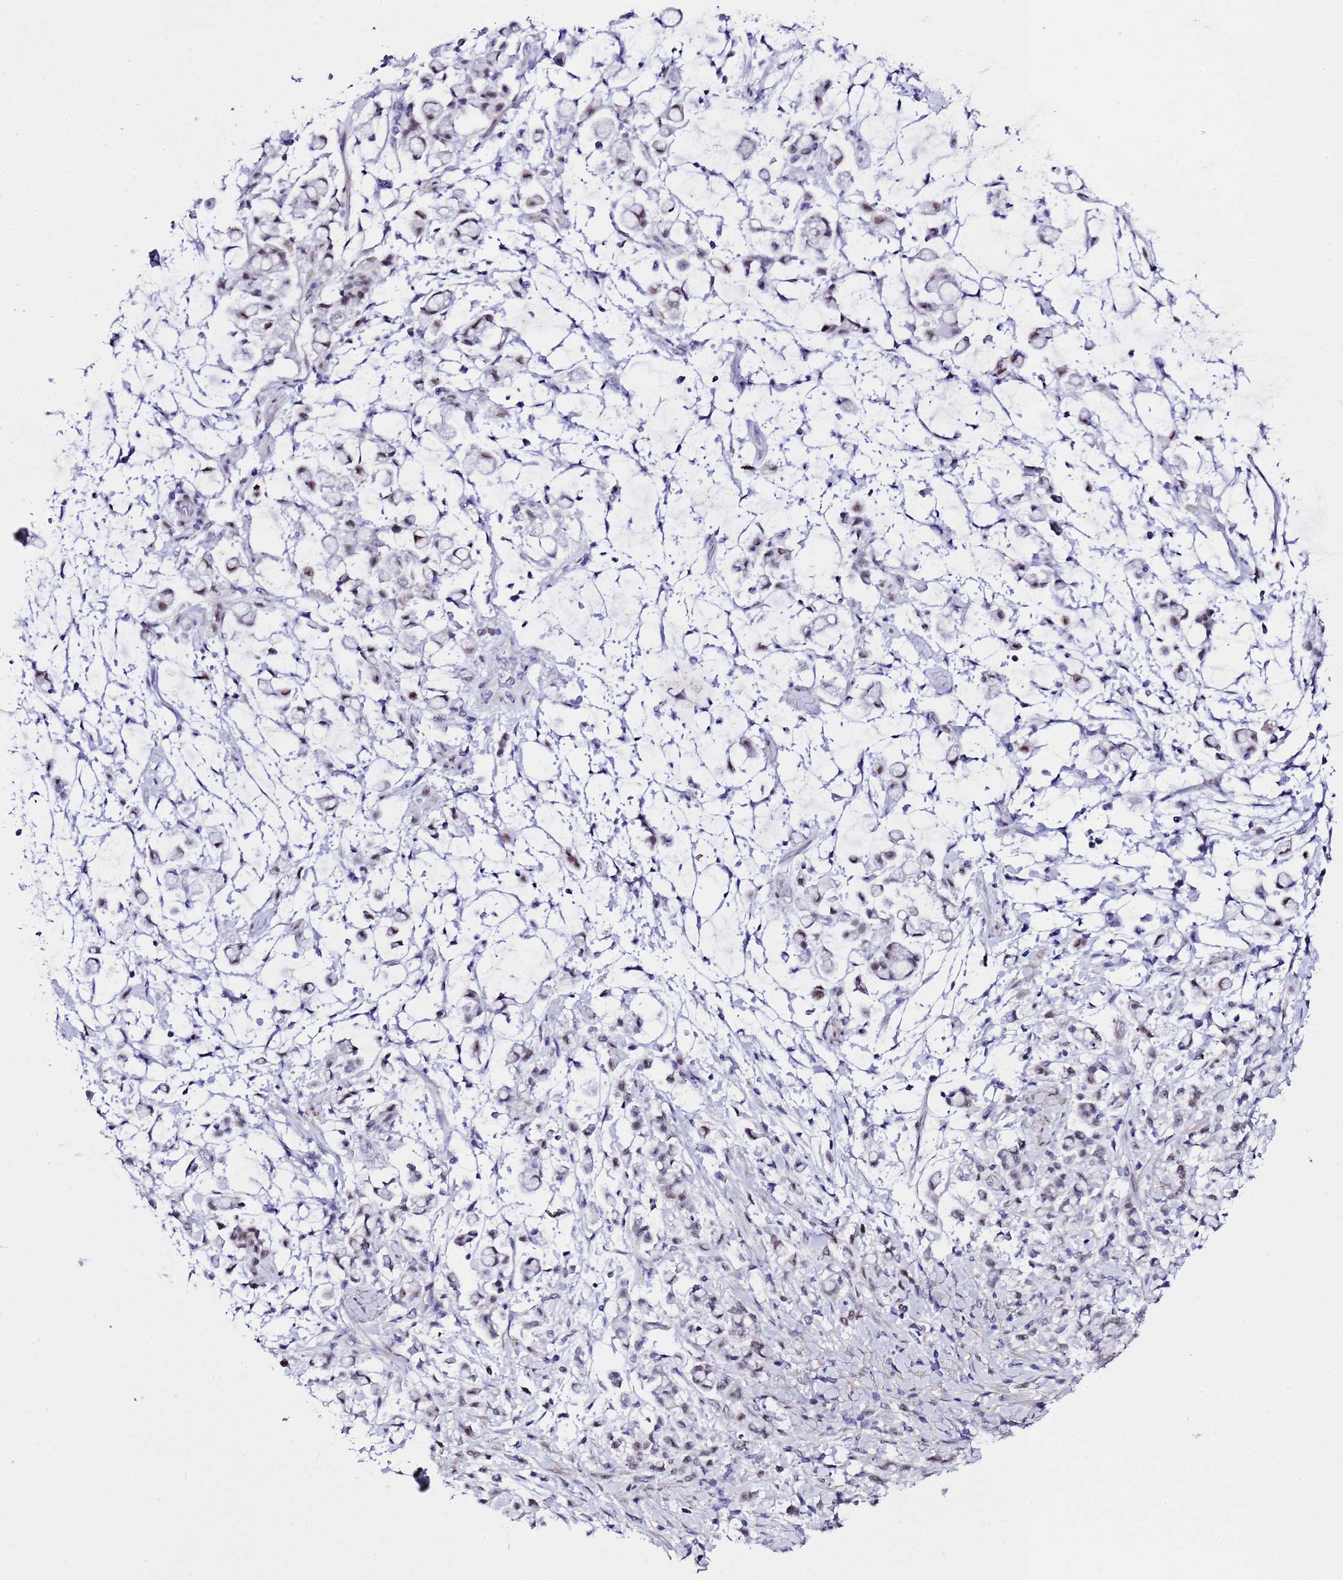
{"staining": {"intensity": "weak", "quantity": "25%-75%", "location": "nuclear"}, "tissue": "stomach cancer", "cell_type": "Tumor cells", "image_type": "cancer", "snomed": [{"axis": "morphology", "description": "Adenocarcinoma, NOS"}, {"axis": "topography", "description": "Stomach"}], "caption": "Brown immunohistochemical staining in stomach cancer shows weak nuclear staining in about 25%-75% of tumor cells.", "gene": "BCL7A", "patient": {"sex": "female", "age": 60}}